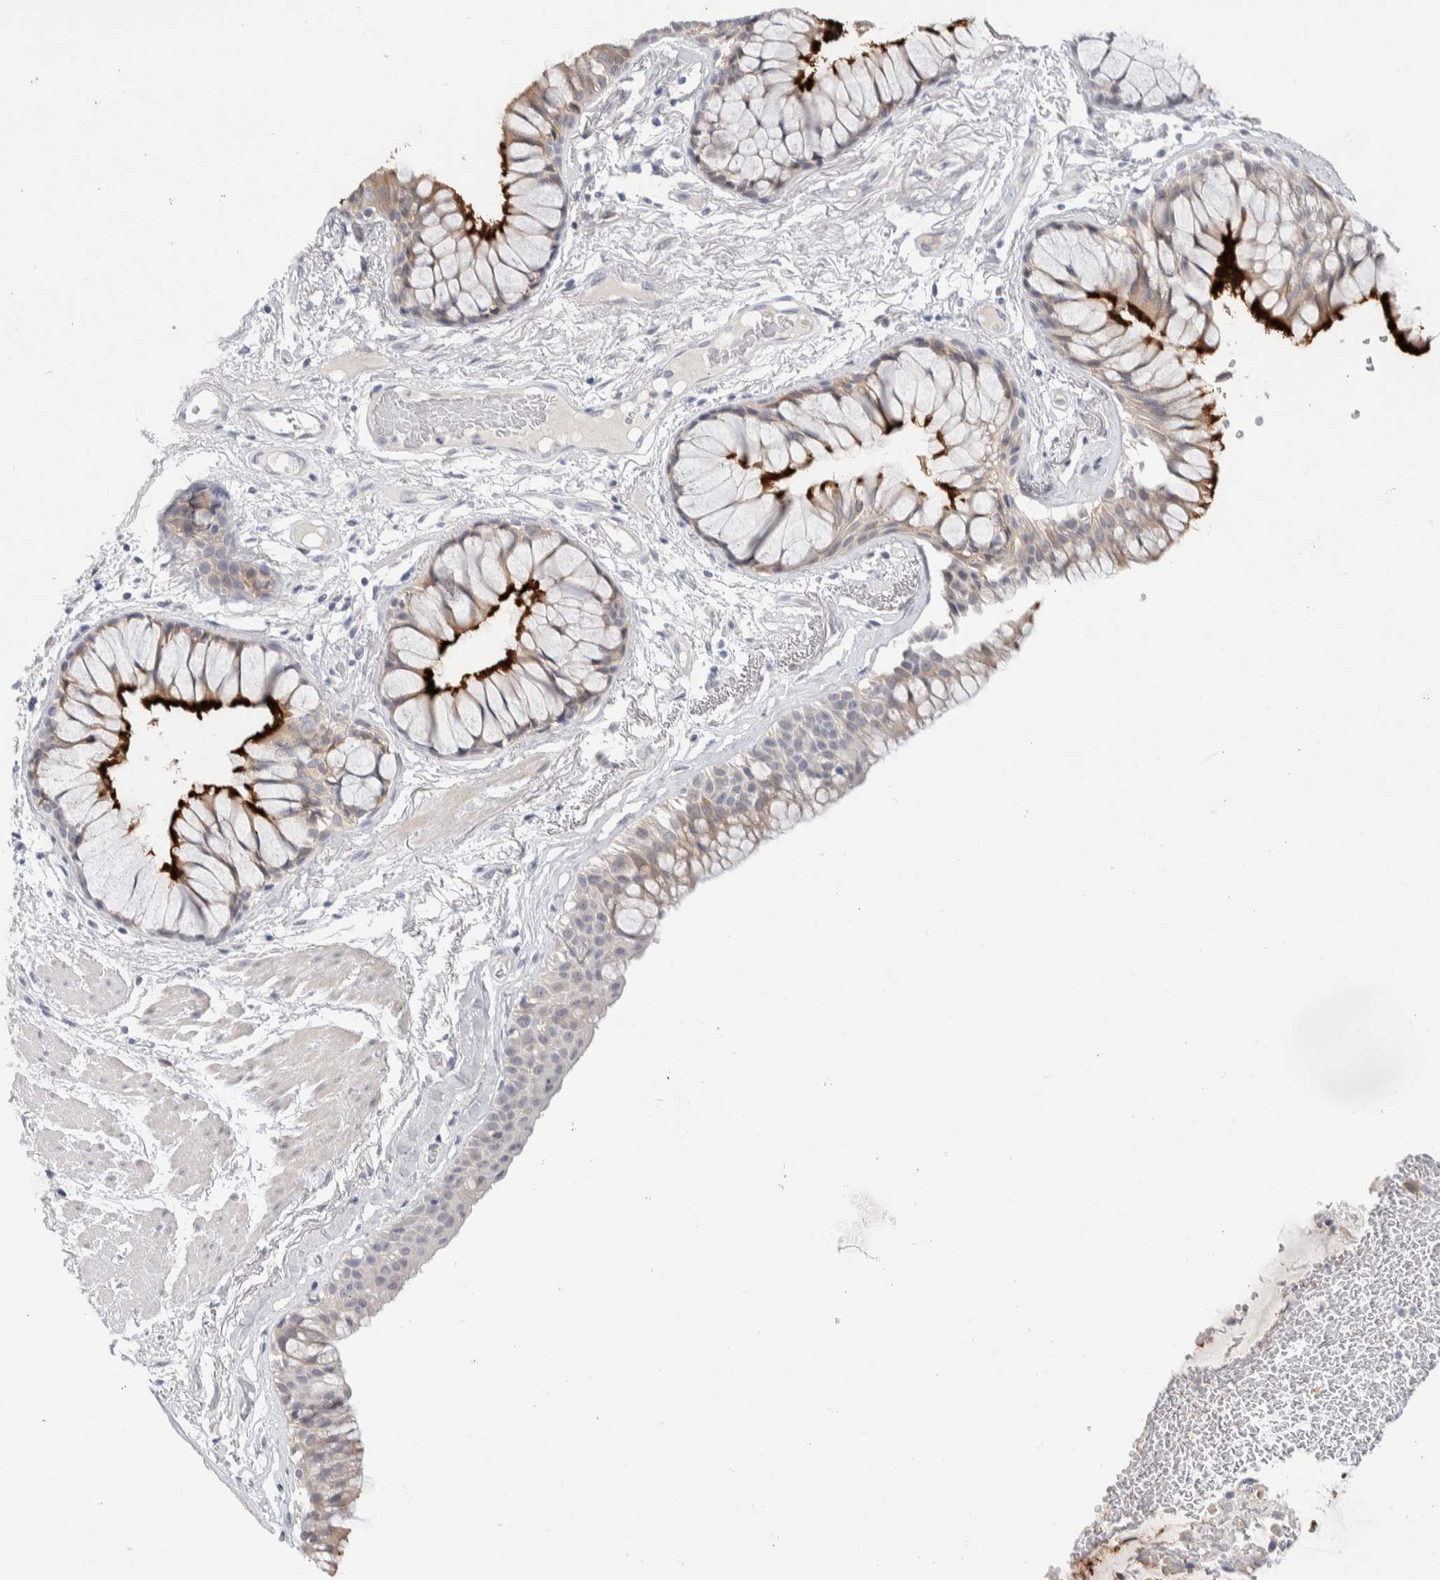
{"staining": {"intensity": "strong", "quantity": "25%-75%", "location": "cytoplasmic/membranous"}, "tissue": "bronchus", "cell_type": "Respiratory epithelial cells", "image_type": "normal", "snomed": [{"axis": "morphology", "description": "Normal tissue, NOS"}, {"axis": "topography", "description": "Bronchus"}], "caption": "Bronchus stained for a protein shows strong cytoplasmic/membranous positivity in respiratory epithelial cells. The staining was performed using DAB, with brown indicating positive protein expression. Nuclei are stained blue with hematoxylin.", "gene": "DNAJB6", "patient": {"sex": "male", "age": 66}}